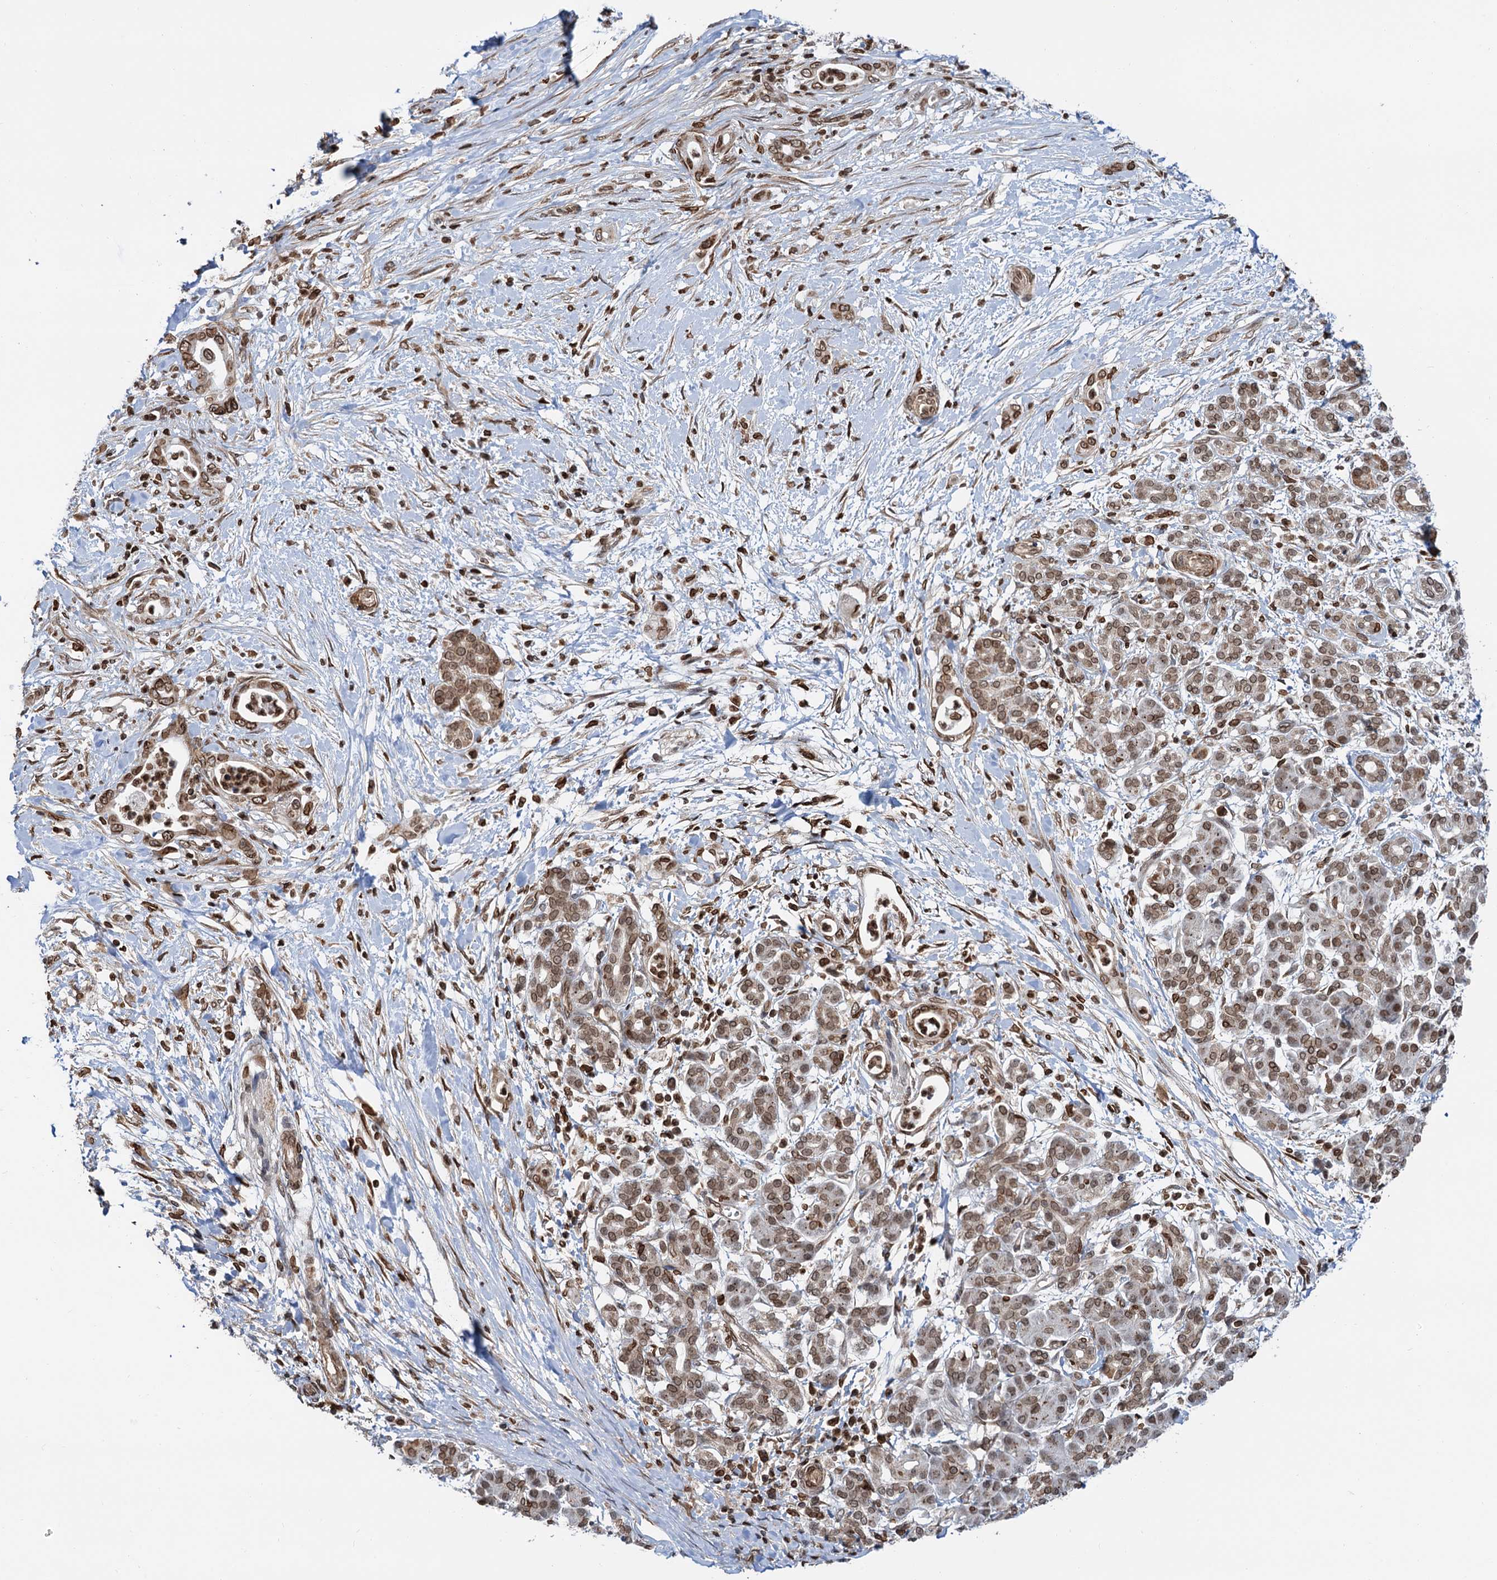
{"staining": {"intensity": "moderate", "quantity": ">75%", "location": "nuclear"}, "tissue": "pancreatic cancer", "cell_type": "Tumor cells", "image_type": "cancer", "snomed": [{"axis": "morphology", "description": "Adenocarcinoma, NOS"}, {"axis": "topography", "description": "Pancreas"}], "caption": "Pancreatic cancer stained with DAB immunohistochemistry reveals medium levels of moderate nuclear positivity in approximately >75% of tumor cells.", "gene": "ZC3H13", "patient": {"sex": "female", "age": 55}}